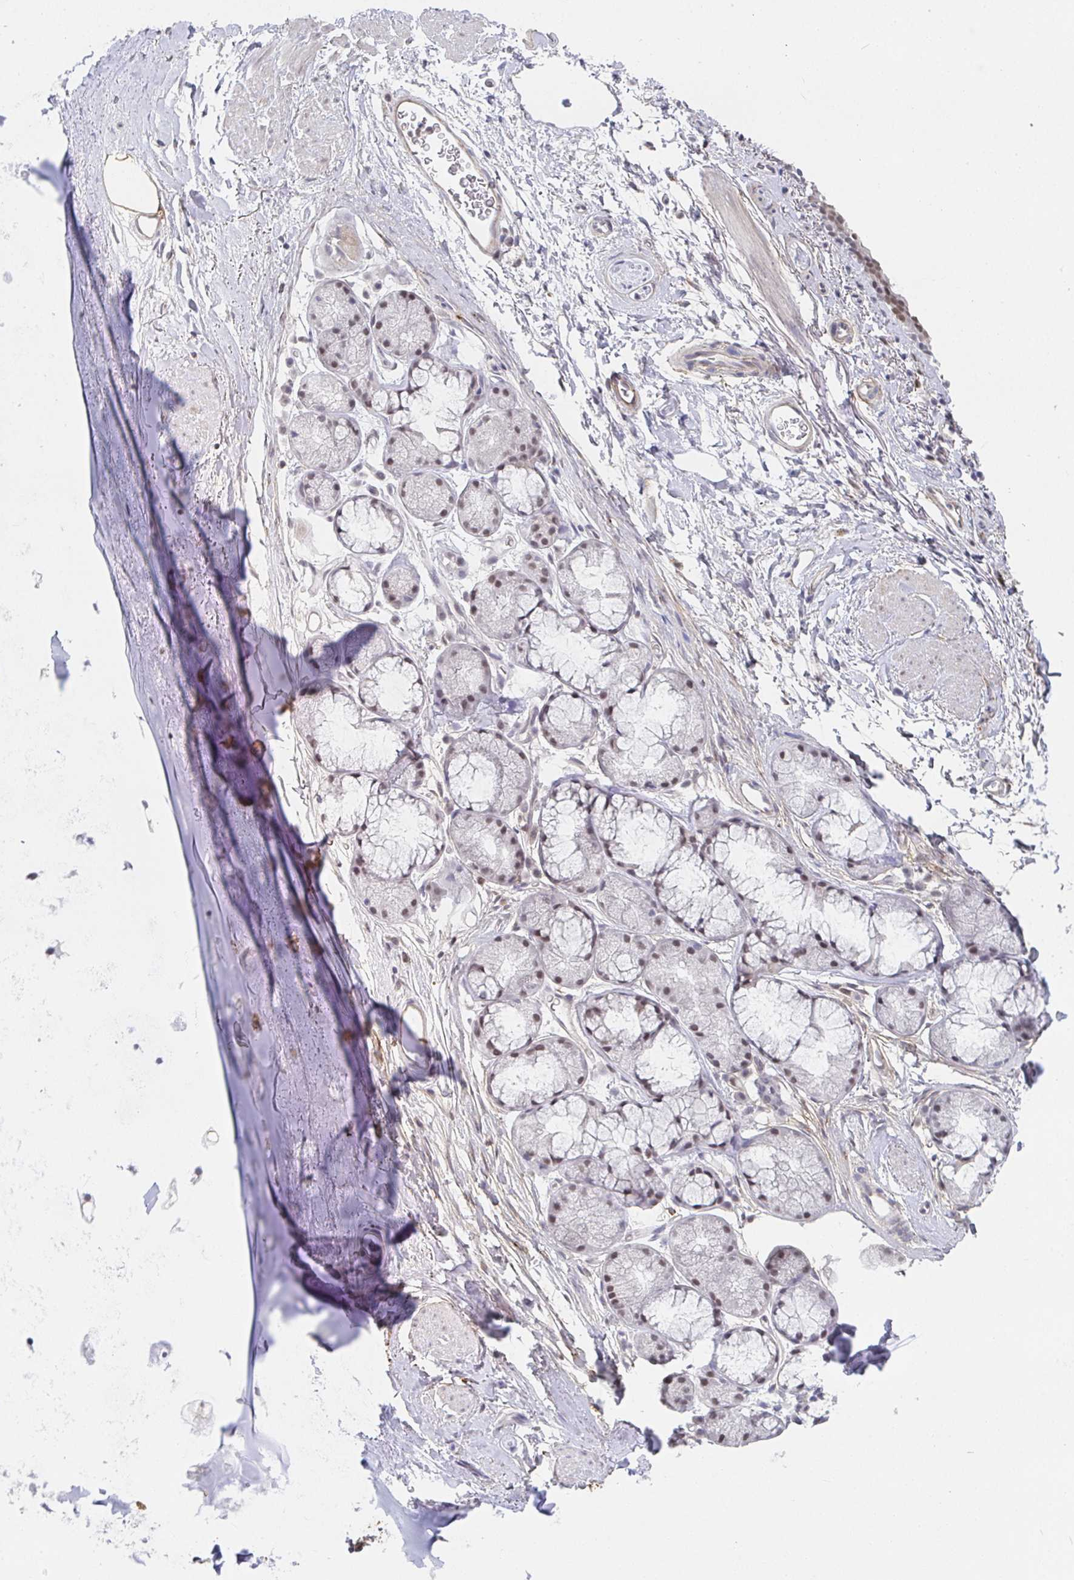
{"staining": {"intensity": "weak", "quantity": "<25%", "location": "nuclear"}, "tissue": "soft tissue", "cell_type": "Chondrocytes", "image_type": "normal", "snomed": [{"axis": "morphology", "description": "Normal tissue, NOS"}, {"axis": "topography", "description": "Lymph node"}, {"axis": "topography", "description": "Cartilage tissue"}, {"axis": "topography", "description": "Bronchus"}], "caption": "A high-resolution image shows immunohistochemistry staining of unremarkable soft tissue, which displays no significant staining in chondrocytes.", "gene": "RCOR1", "patient": {"sex": "female", "age": 70}}